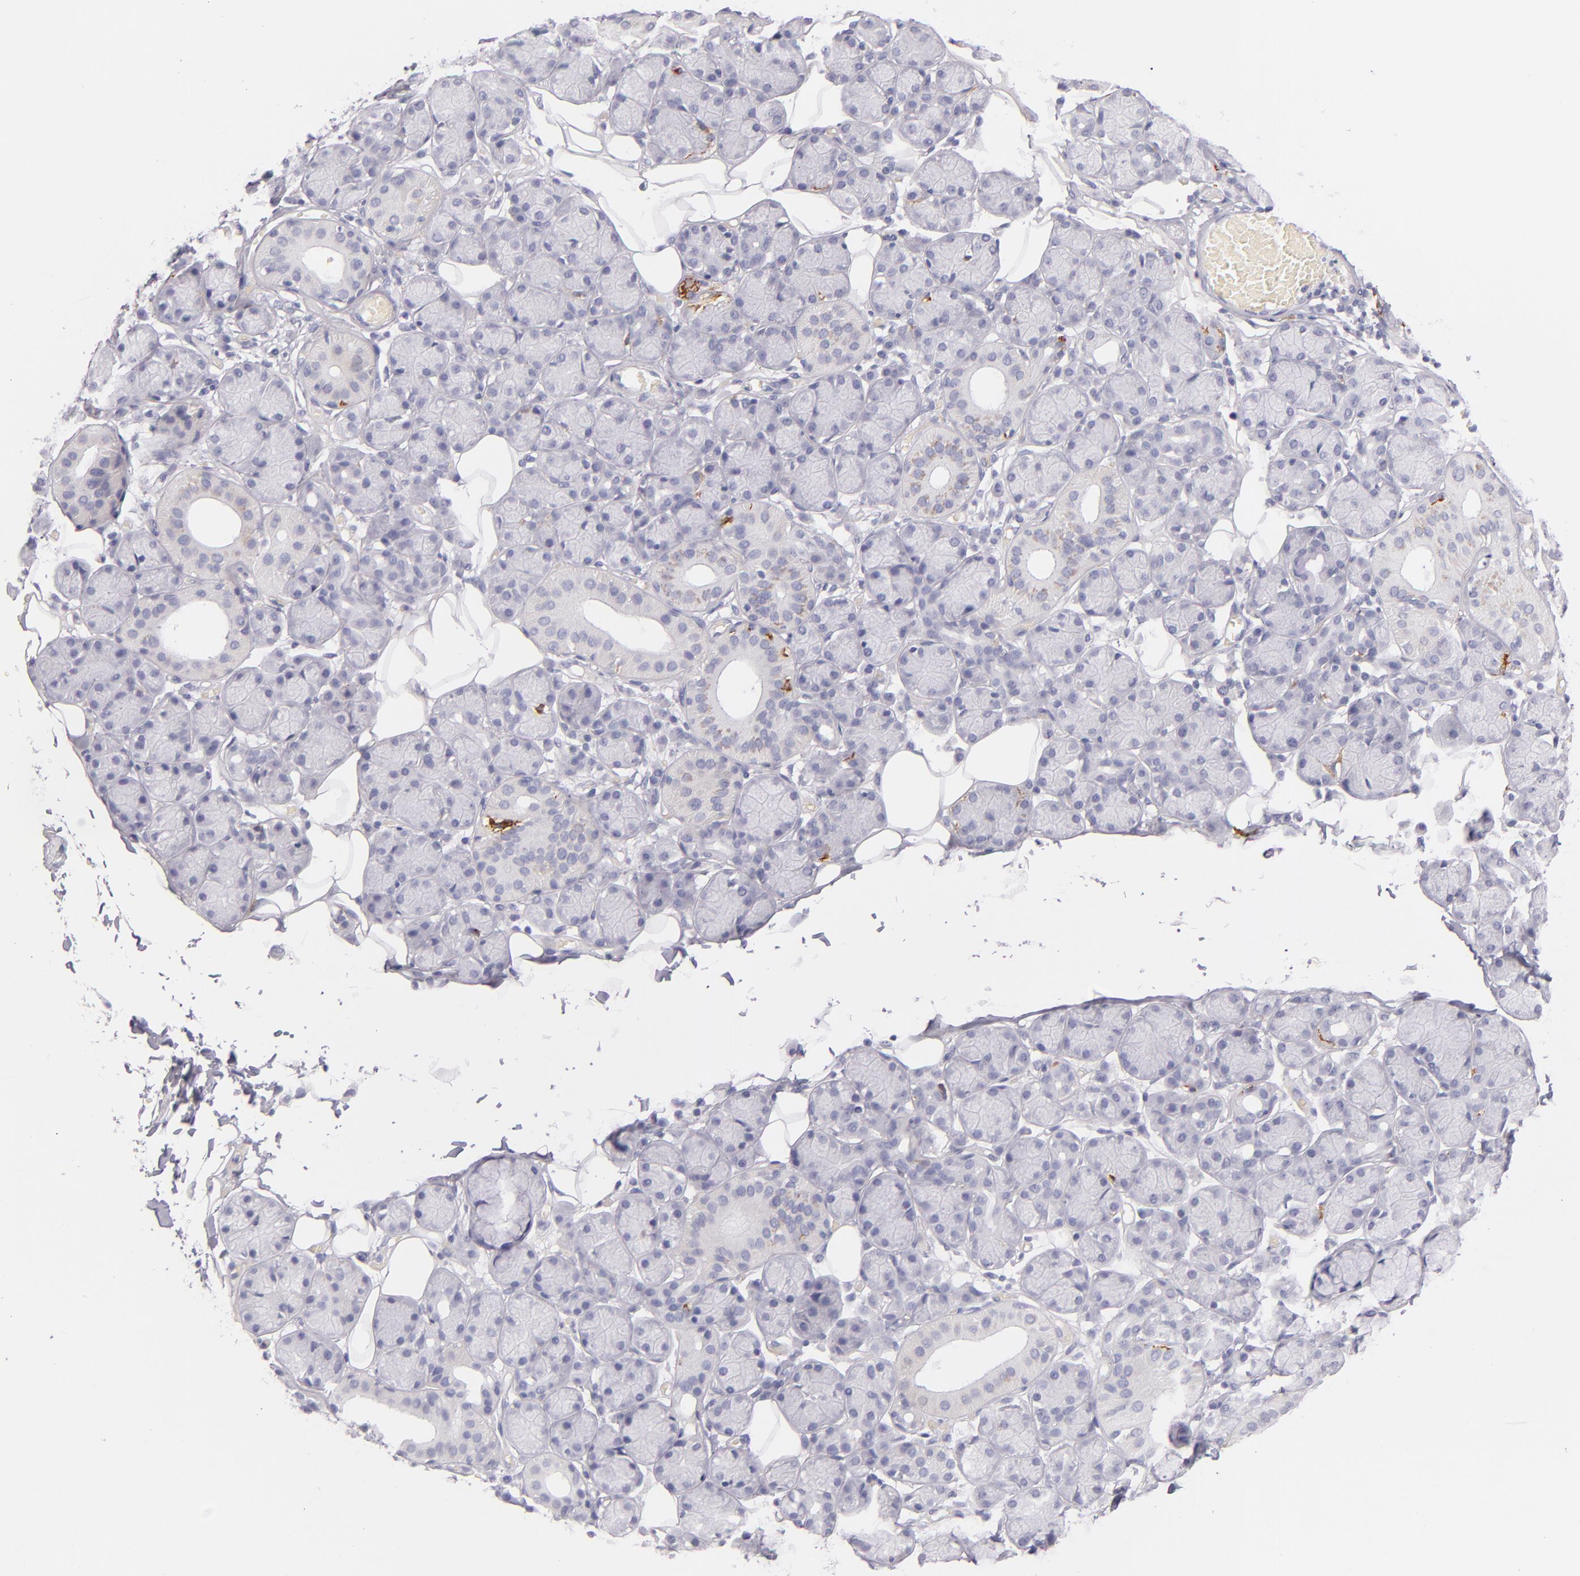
{"staining": {"intensity": "negative", "quantity": "none", "location": "none"}, "tissue": "salivary gland", "cell_type": "Glandular cells", "image_type": "normal", "snomed": [{"axis": "morphology", "description": "Normal tissue, NOS"}, {"axis": "topography", "description": "Salivary gland"}], "caption": "Histopathology image shows no significant protein staining in glandular cells of unremarkable salivary gland. The staining was performed using DAB to visualize the protein expression in brown, while the nuclei were stained in blue with hematoxylin (Magnification: 20x).", "gene": "CD207", "patient": {"sex": "male", "age": 54}}